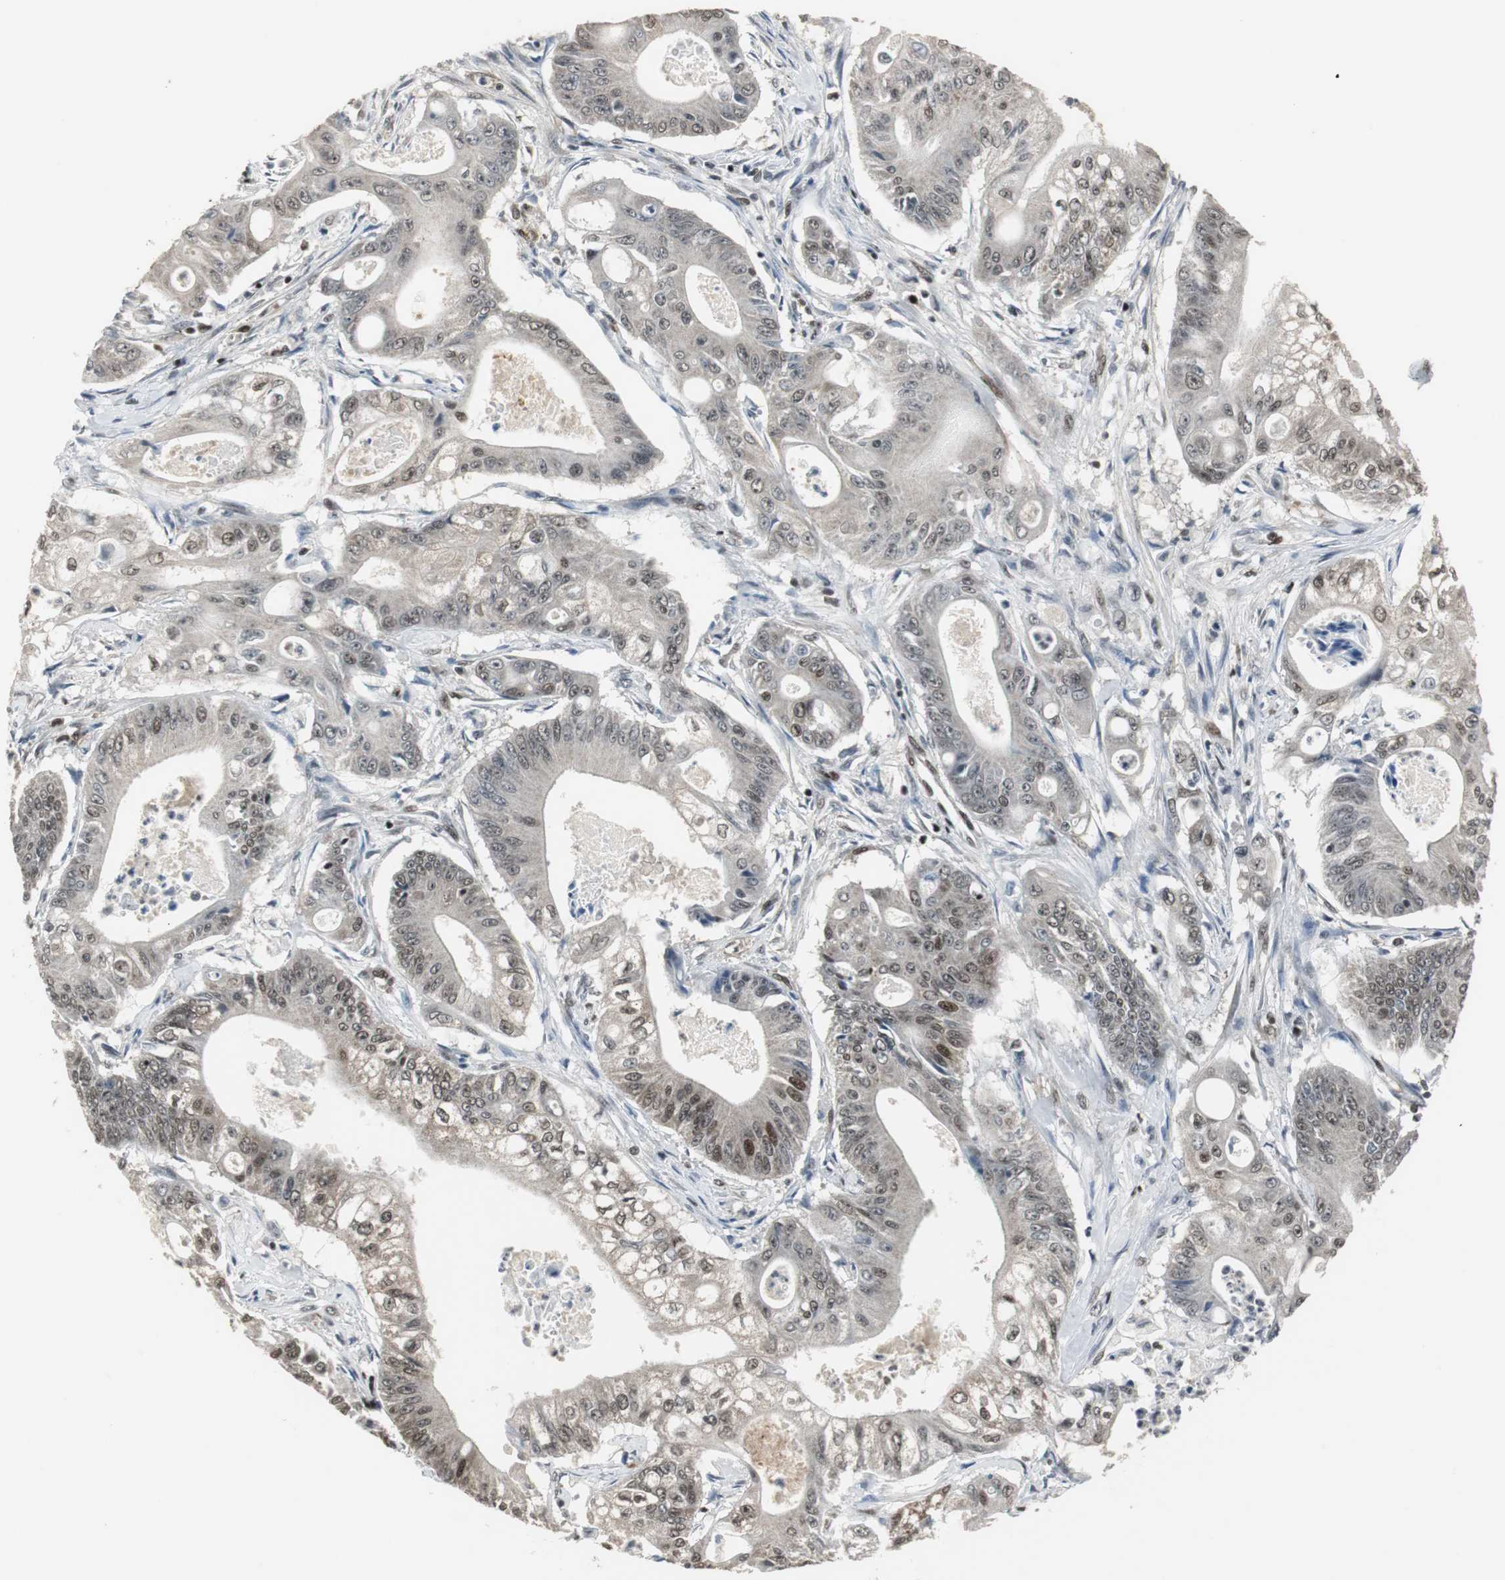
{"staining": {"intensity": "moderate", "quantity": "25%-75%", "location": "cytoplasmic/membranous,nuclear"}, "tissue": "pancreatic cancer", "cell_type": "Tumor cells", "image_type": "cancer", "snomed": [{"axis": "morphology", "description": "Normal tissue, NOS"}, {"axis": "topography", "description": "Lymph node"}], "caption": "Tumor cells display moderate cytoplasmic/membranous and nuclear staining in about 25%-75% of cells in pancreatic cancer. (DAB IHC with brightfield microscopy, high magnification).", "gene": "TAF5", "patient": {"sex": "male", "age": 62}}